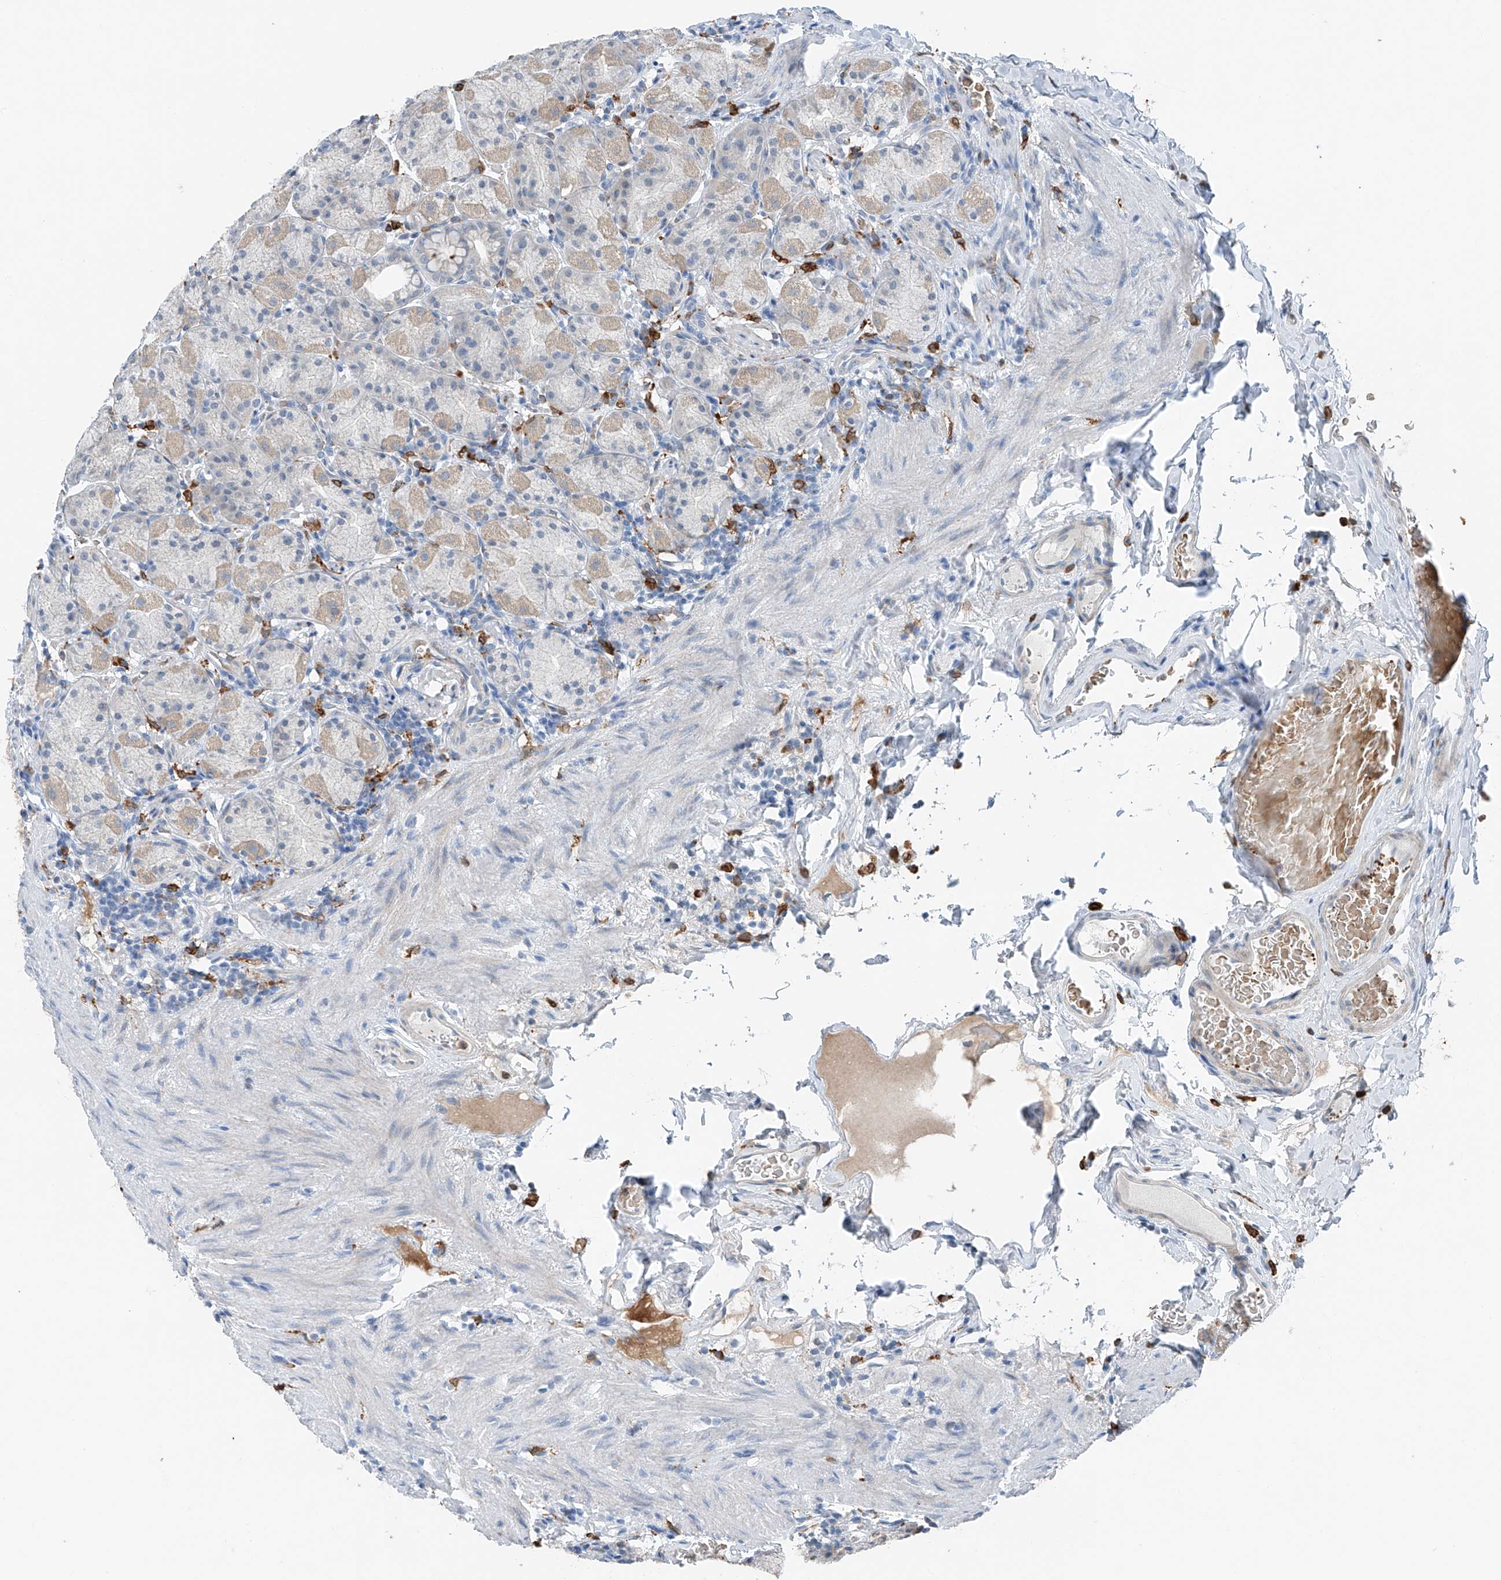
{"staining": {"intensity": "weak", "quantity": "25%-75%", "location": "cytoplasmic/membranous"}, "tissue": "stomach", "cell_type": "Glandular cells", "image_type": "normal", "snomed": [{"axis": "morphology", "description": "Normal tissue, NOS"}, {"axis": "topography", "description": "Stomach, upper"}], "caption": "This photomicrograph exhibits immunohistochemistry (IHC) staining of normal stomach, with low weak cytoplasmic/membranous positivity in about 25%-75% of glandular cells.", "gene": "TBXAS1", "patient": {"sex": "male", "age": 68}}